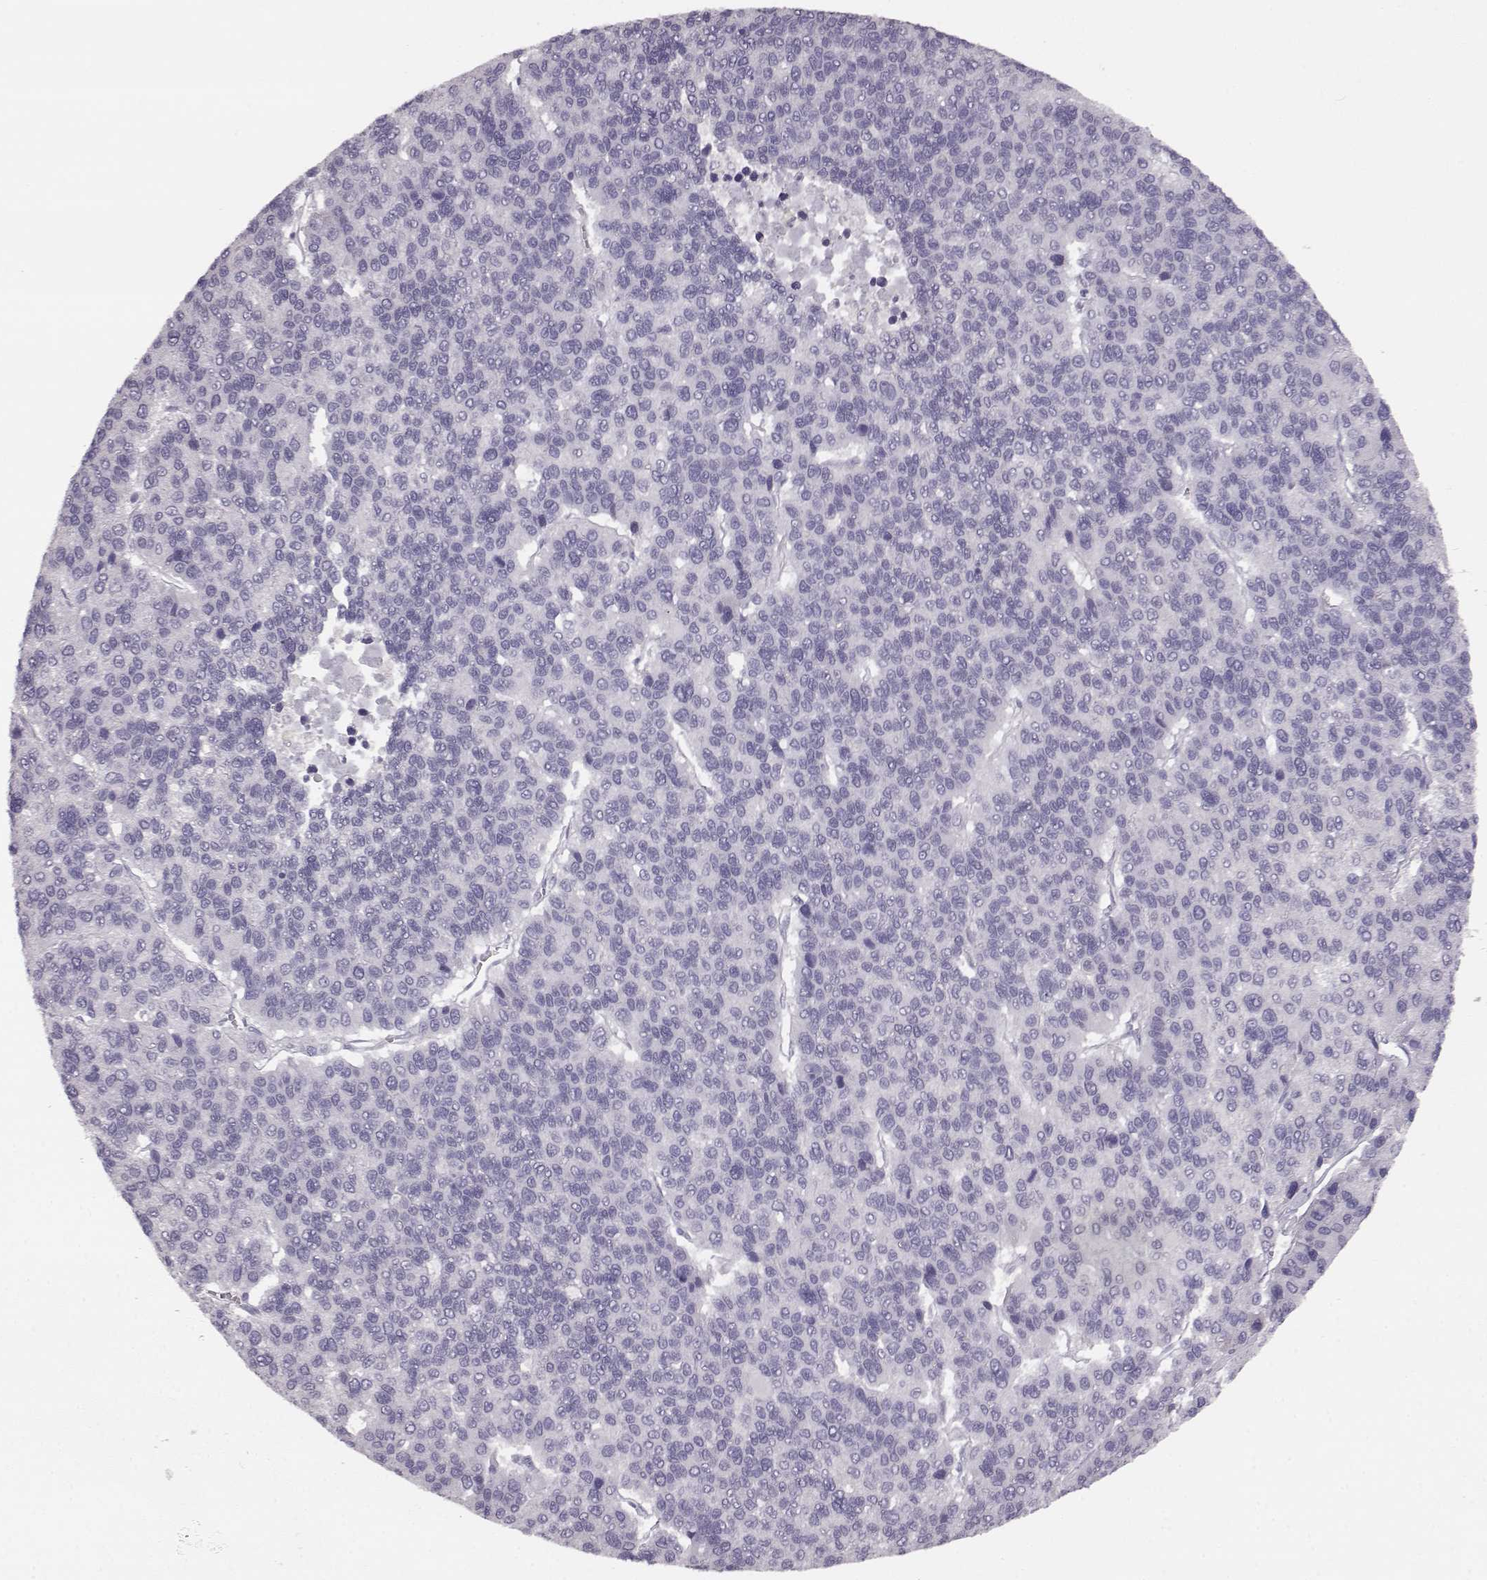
{"staining": {"intensity": "negative", "quantity": "none", "location": "none"}, "tissue": "liver cancer", "cell_type": "Tumor cells", "image_type": "cancer", "snomed": [{"axis": "morphology", "description": "Carcinoma, Hepatocellular, NOS"}, {"axis": "topography", "description": "Liver"}], "caption": "Liver hepatocellular carcinoma was stained to show a protein in brown. There is no significant positivity in tumor cells.", "gene": "KIAA0319", "patient": {"sex": "female", "age": 41}}